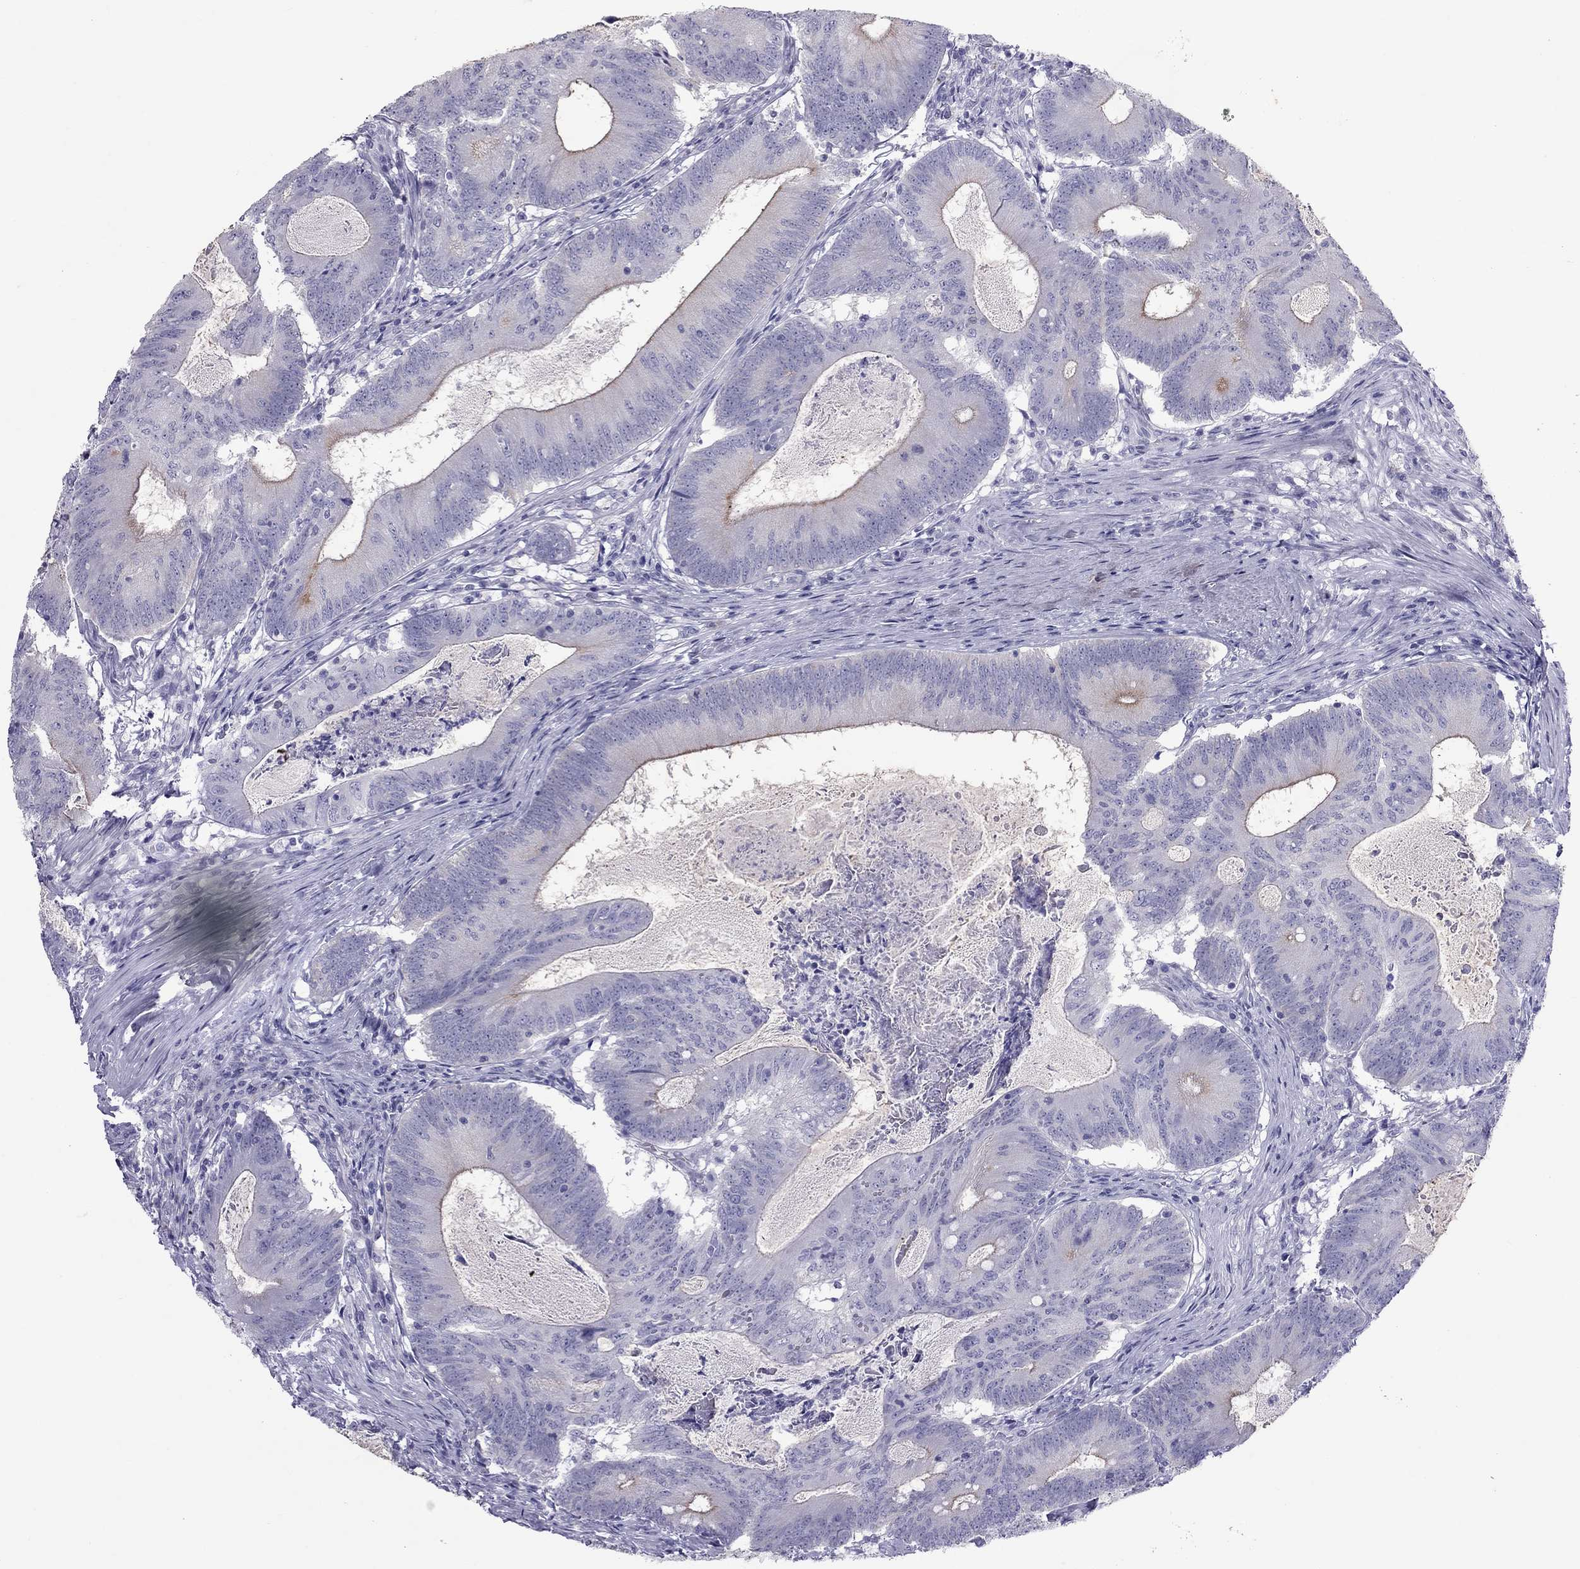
{"staining": {"intensity": "moderate", "quantity": "<25%", "location": "cytoplasmic/membranous"}, "tissue": "colorectal cancer", "cell_type": "Tumor cells", "image_type": "cancer", "snomed": [{"axis": "morphology", "description": "Adenocarcinoma, NOS"}, {"axis": "topography", "description": "Colon"}], "caption": "Protein staining exhibits moderate cytoplasmic/membranous staining in approximately <25% of tumor cells in adenocarcinoma (colorectal).", "gene": "TEX14", "patient": {"sex": "female", "age": 70}}